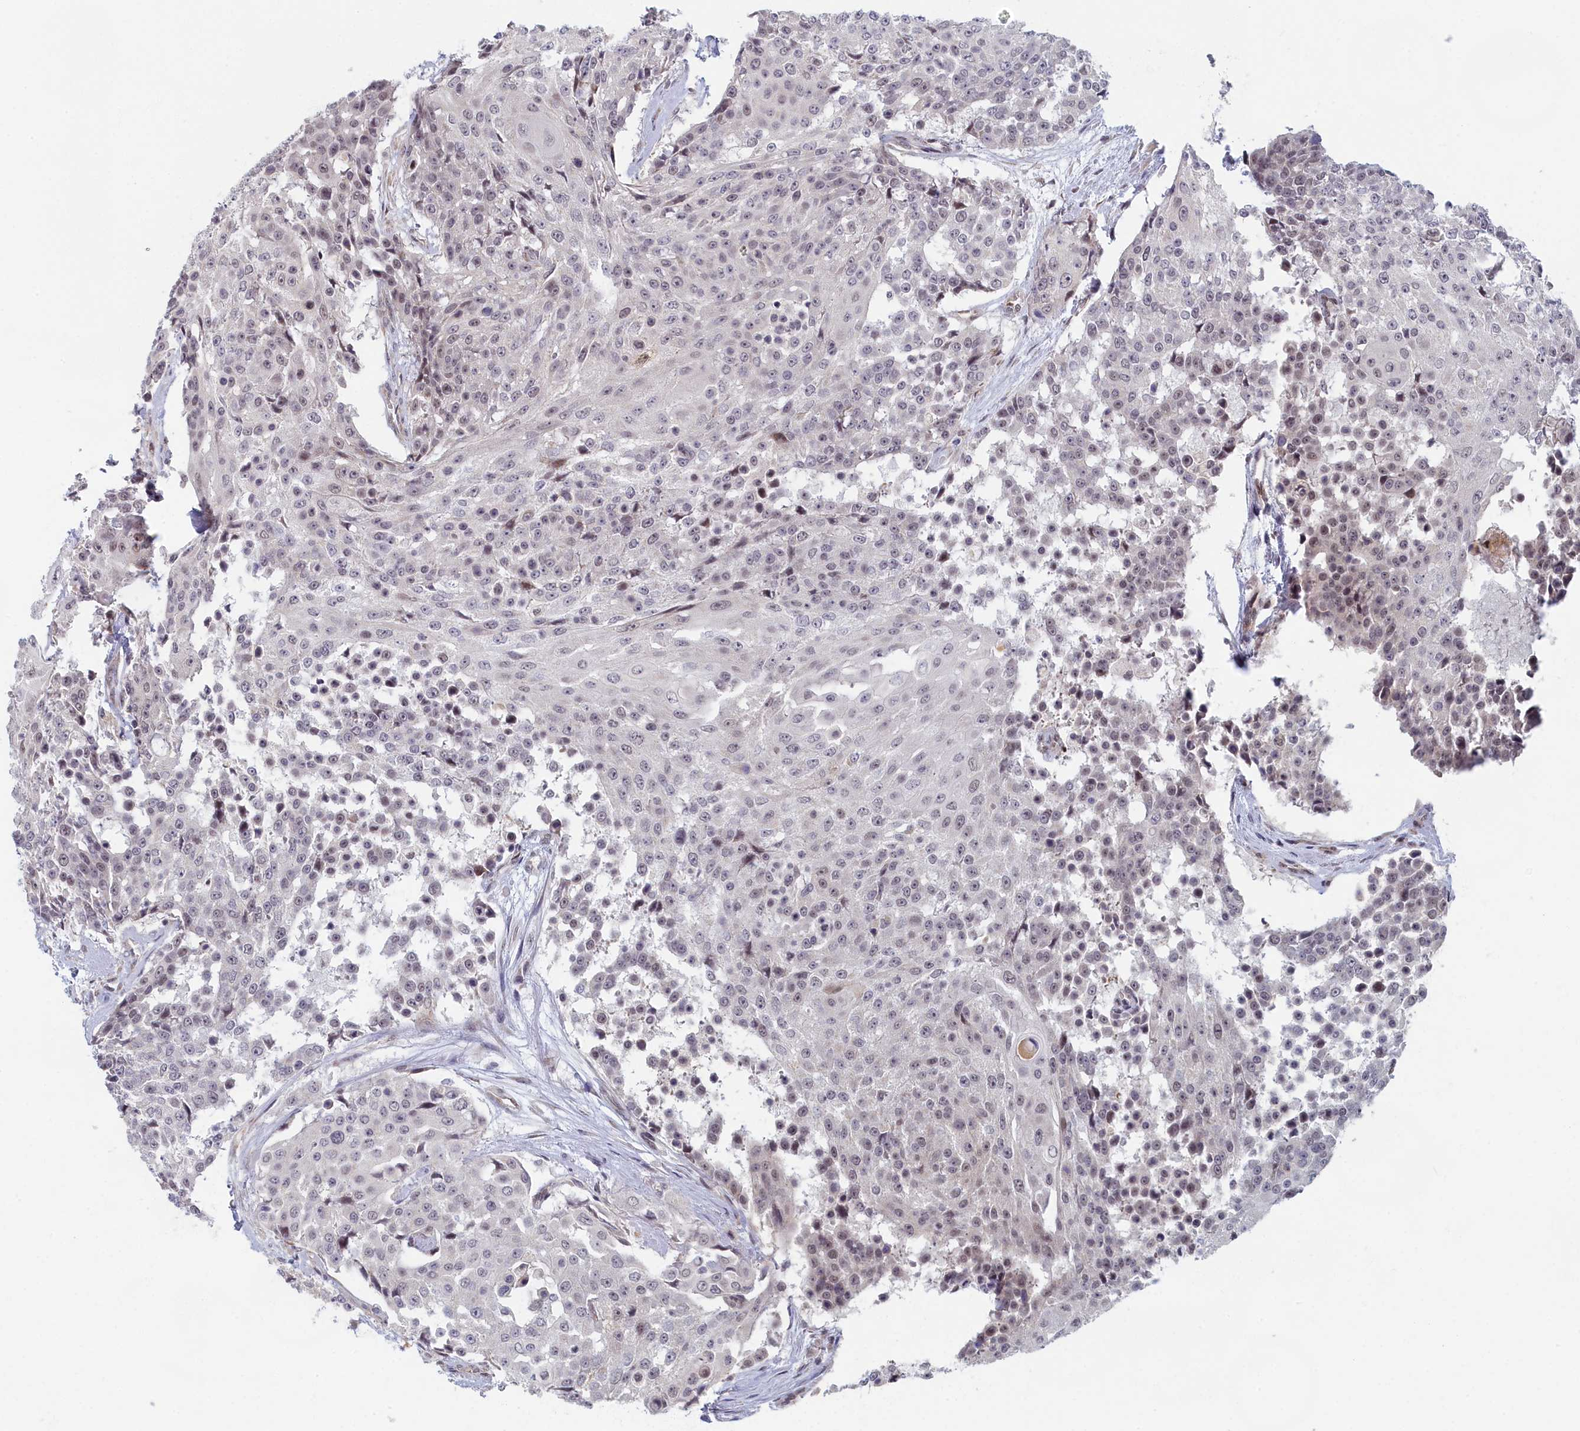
{"staining": {"intensity": "negative", "quantity": "none", "location": "none"}, "tissue": "urothelial cancer", "cell_type": "Tumor cells", "image_type": "cancer", "snomed": [{"axis": "morphology", "description": "Urothelial carcinoma, High grade"}, {"axis": "topography", "description": "Urinary bladder"}], "caption": "The micrograph displays no significant positivity in tumor cells of high-grade urothelial carcinoma.", "gene": "DNAJC17", "patient": {"sex": "female", "age": 63}}